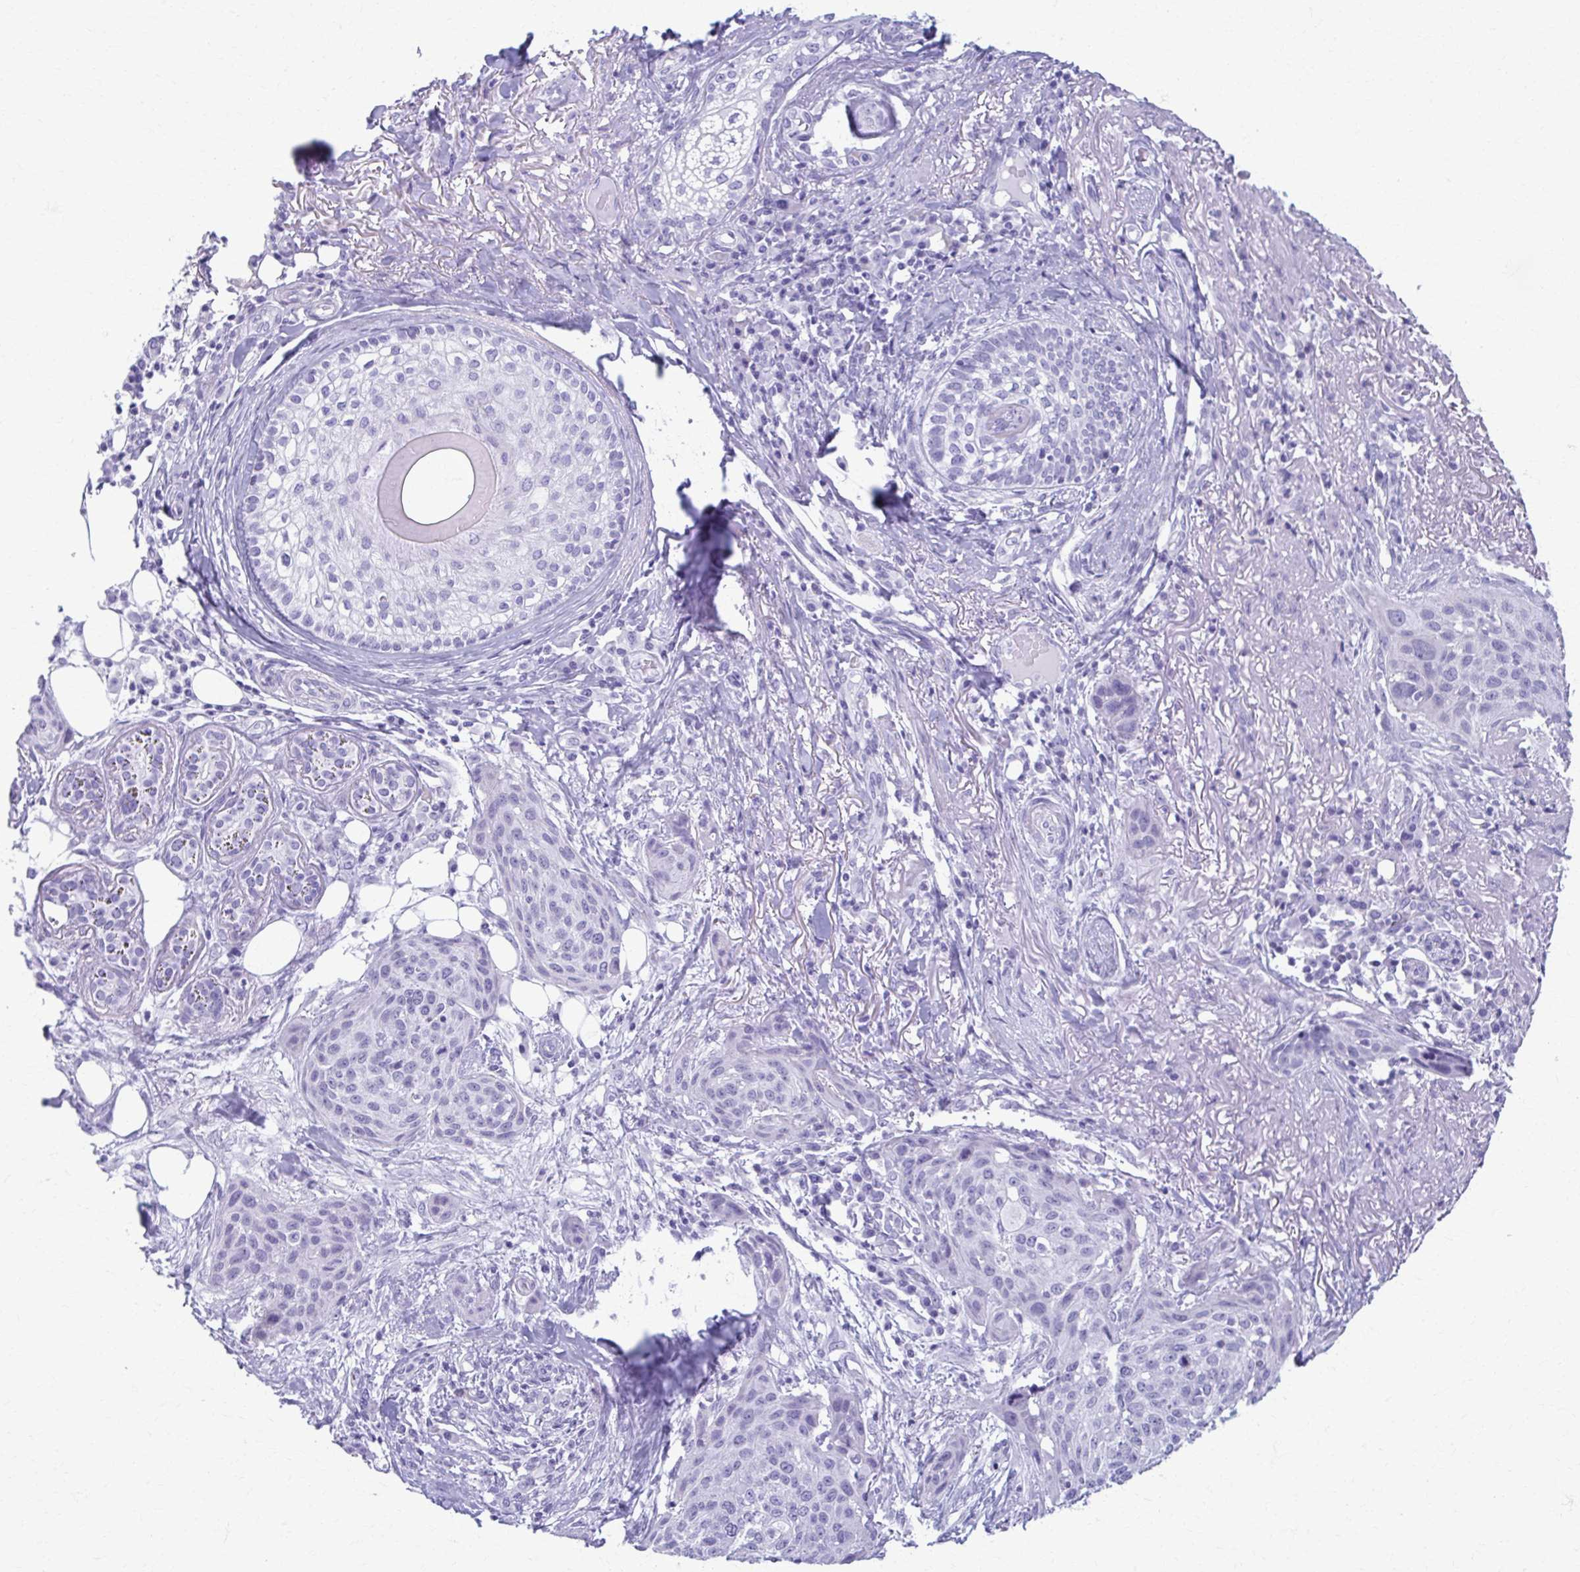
{"staining": {"intensity": "negative", "quantity": "none", "location": "none"}, "tissue": "skin cancer", "cell_type": "Tumor cells", "image_type": "cancer", "snomed": [{"axis": "morphology", "description": "Squamous cell carcinoma, NOS"}, {"axis": "topography", "description": "Skin"}], "caption": "This image is of squamous cell carcinoma (skin) stained with immunohistochemistry to label a protein in brown with the nuclei are counter-stained blue. There is no expression in tumor cells.", "gene": "MPLKIP", "patient": {"sex": "female", "age": 87}}